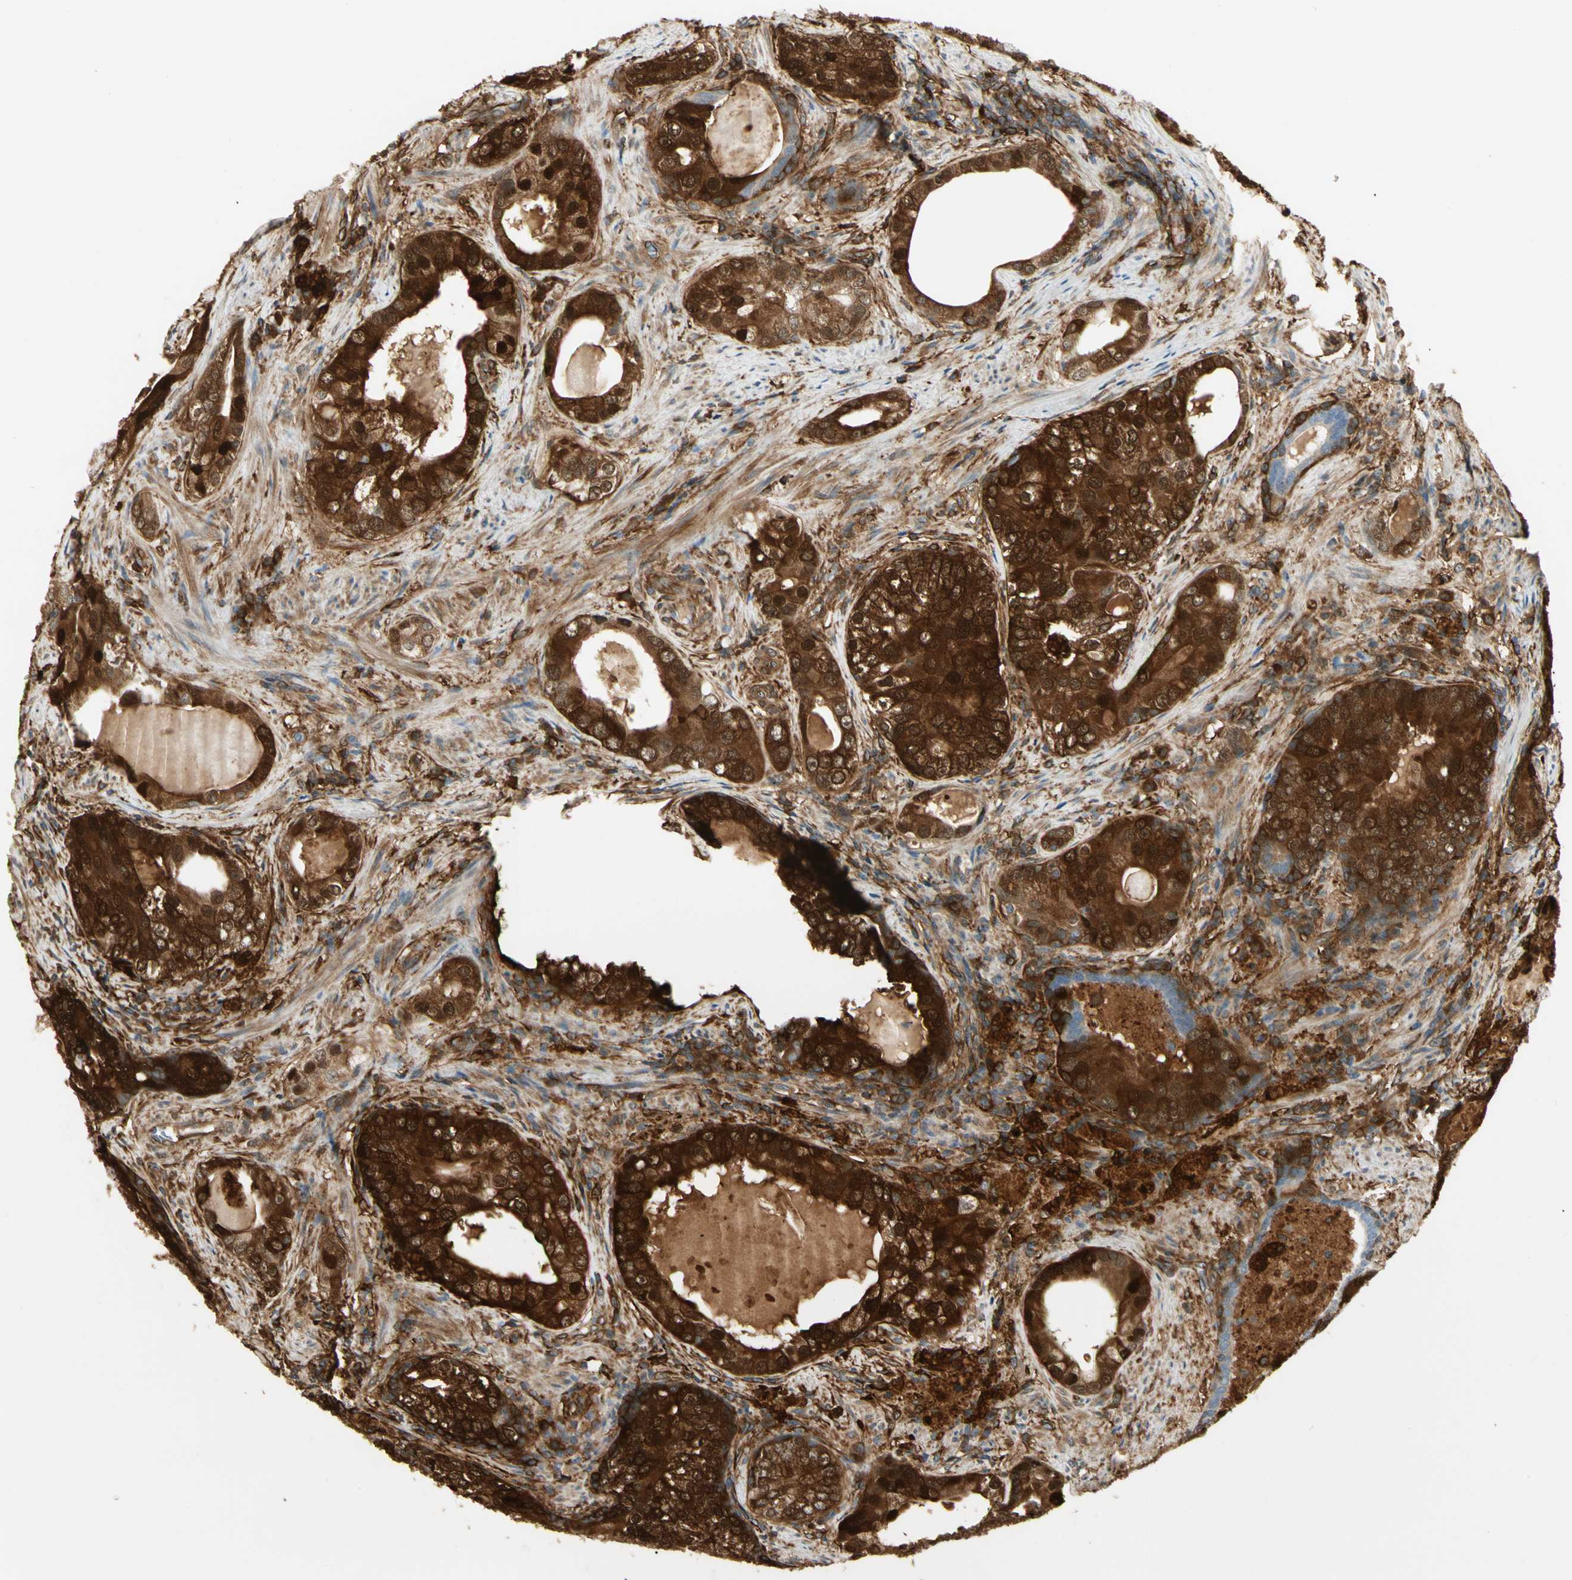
{"staining": {"intensity": "strong", "quantity": ">75%", "location": "cytoplasmic/membranous,nuclear"}, "tissue": "prostate cancer", "cell_type": "Tumor cells", "image_type": "cancer", "snomed": [{"axis": "morphology", "description": "Adenocarcinoma, High grade"}, {"axis": "topography", "description": "Prostate"}], "caption": "About >75% of tumor cells in human prostate high-grade adenocarcinoma display strong cytoplasmic/membranous and nuclear protein positivity as visualized by brown immunohistochemical staining.", "gene": "FTH1", "patient": {"sex": "male", "age": 66}}